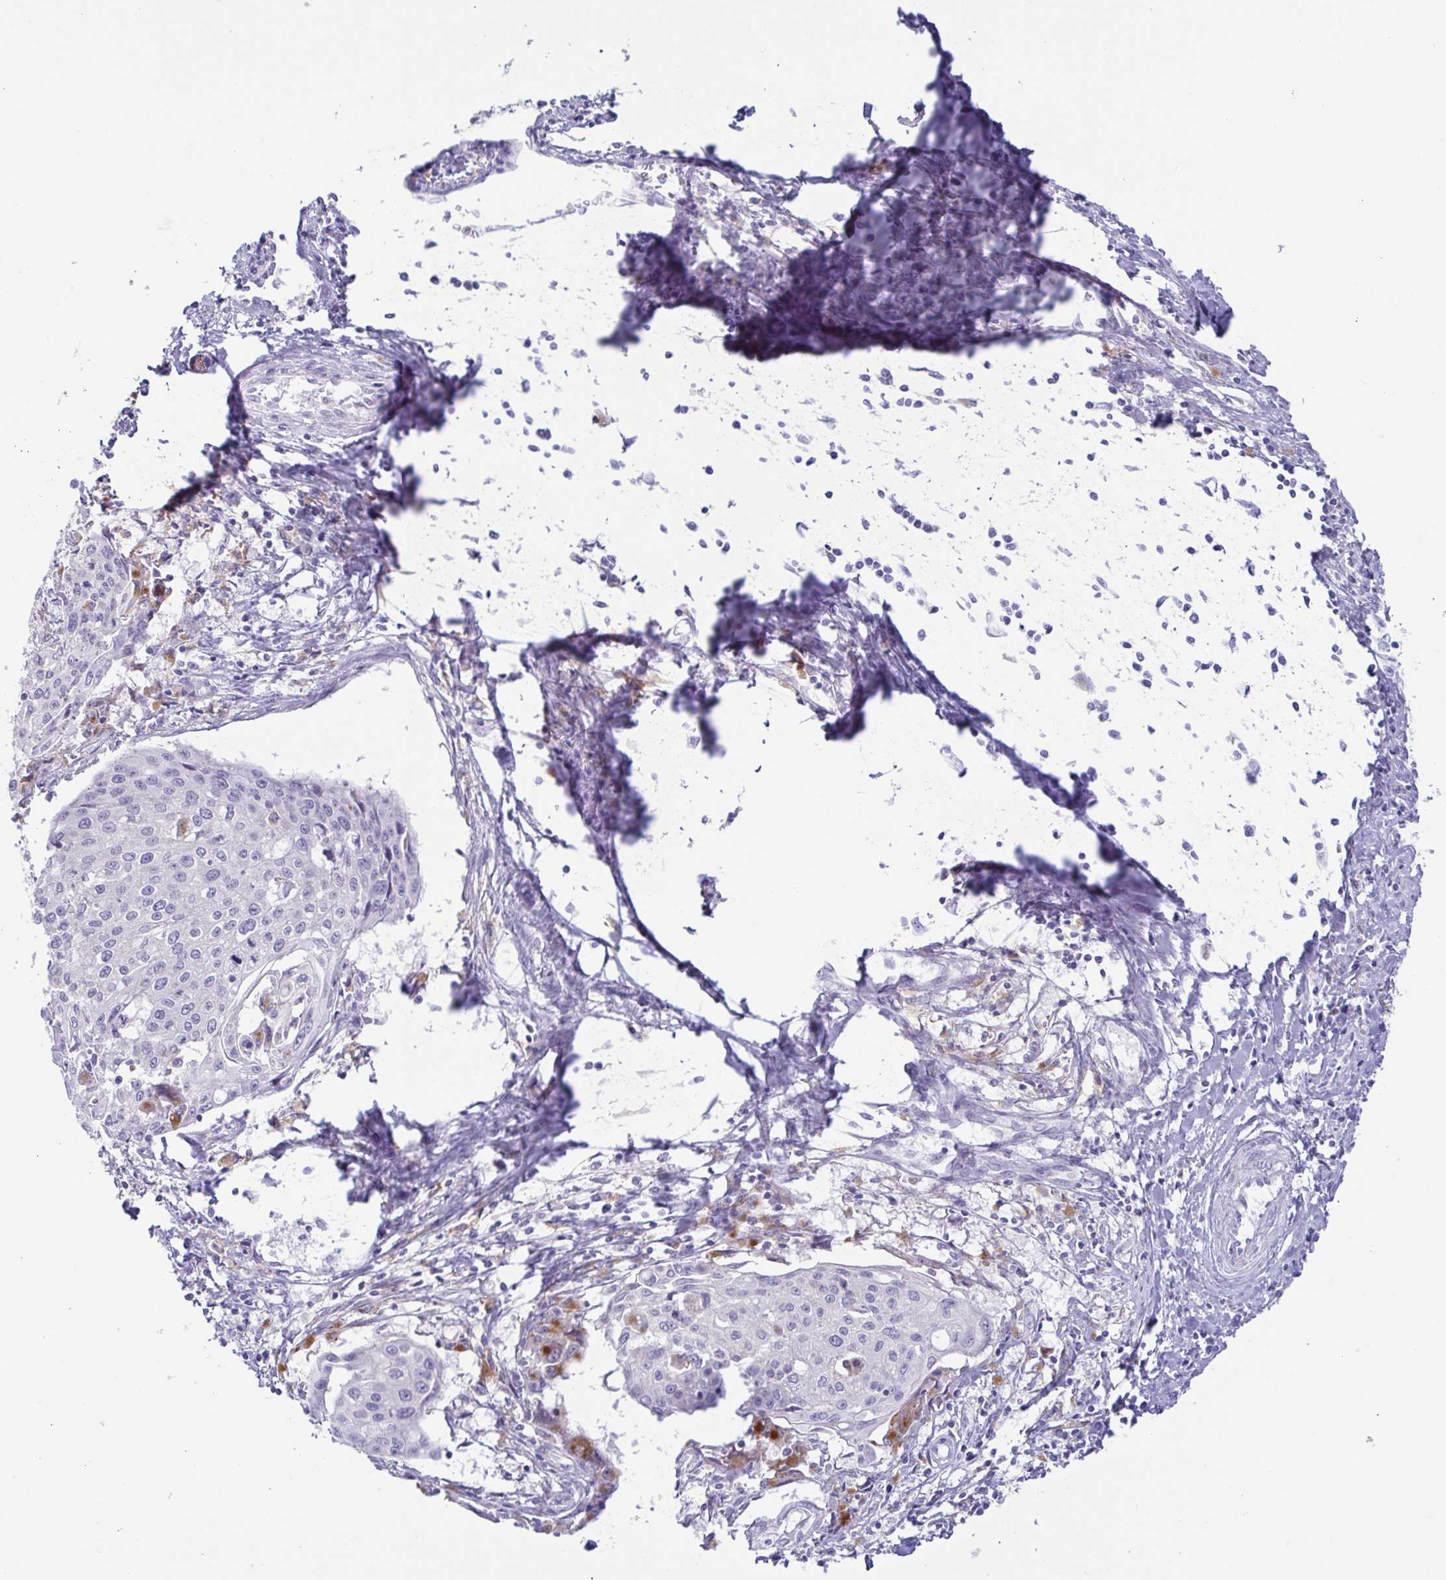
{"staining": {"intensity": "negative", "quantity": "none", "location": "none"}, "tissue": "cervical cancer", "cell_type": "Tumor cells", "image_type": "cancer", "snomed": [{"axis": "morphology", "description": "Squamous cell carcinoma, NOS"}, {"axis": "topography", "description": "Cervix"}], "caption": "An immunohistochemistry photomicrograph of cervical cancer is shown. There is no staining in tumor cells of cervical cancer.", "gene": "ATP6V1G2", "patient": {"sex": "female", "age": 38}}